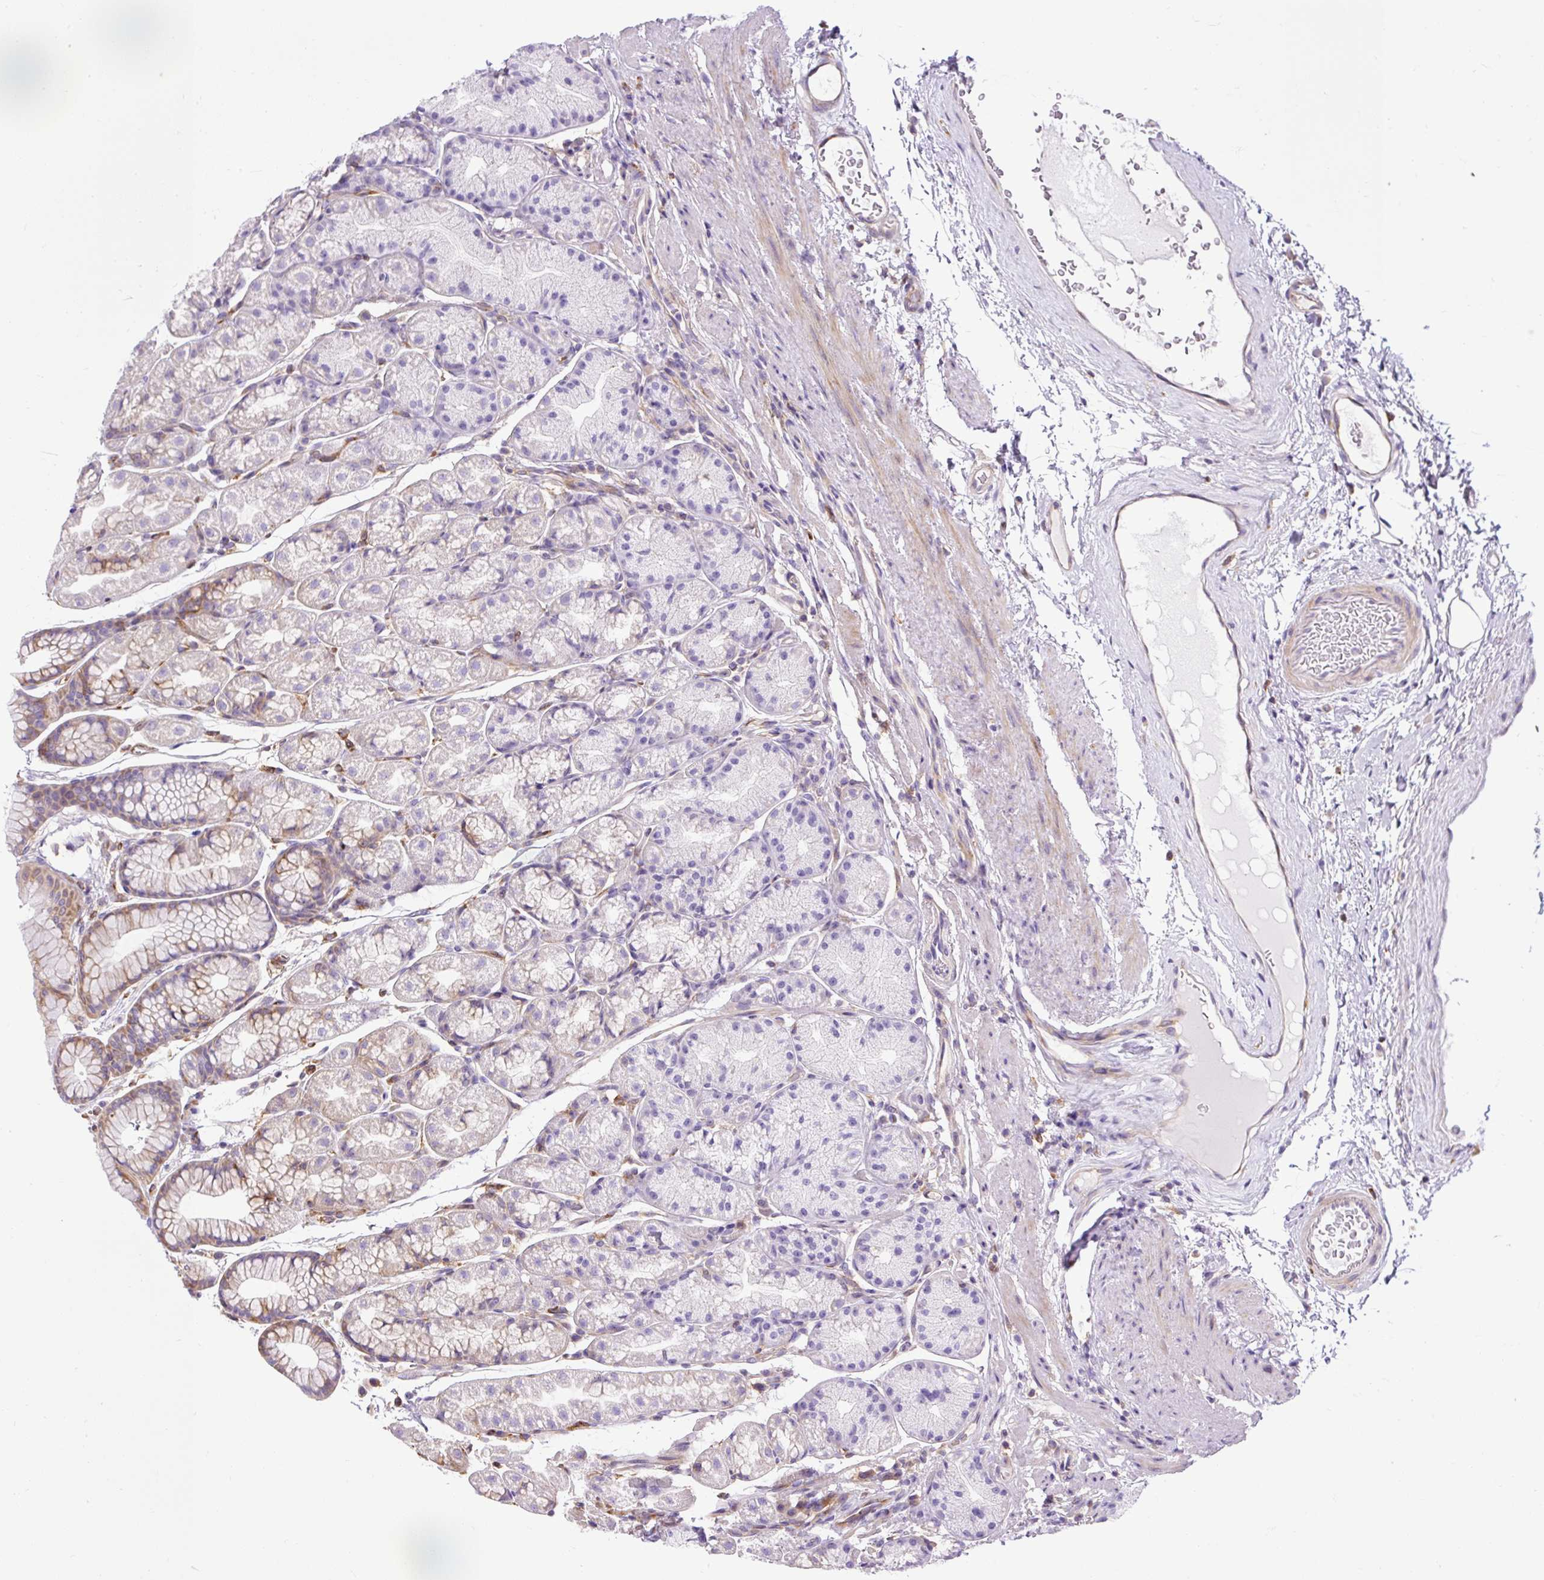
{"staining": {"intensity": "moderate", "quantity": "<25%", "location": "cytoplasmic/membranous"}, "tissue": "stomach", "cell_type": "Glandular cells", "image_type": "normal", "snomed": [{"axis": "morphology", "description": "Normal tissue, NOS"}, {"axis": "topography", "description": "Stomach, lower"}], "caption": "Protein staining by IHC demonstrates moderate cytoplasmic/membranous staining in approximately <25% of glandular cells in normal stomach. (IHC, brightfield microscopy, high magnification).", "gene": "MAP1S", "patient": {"sex": "male", "age": 67}}